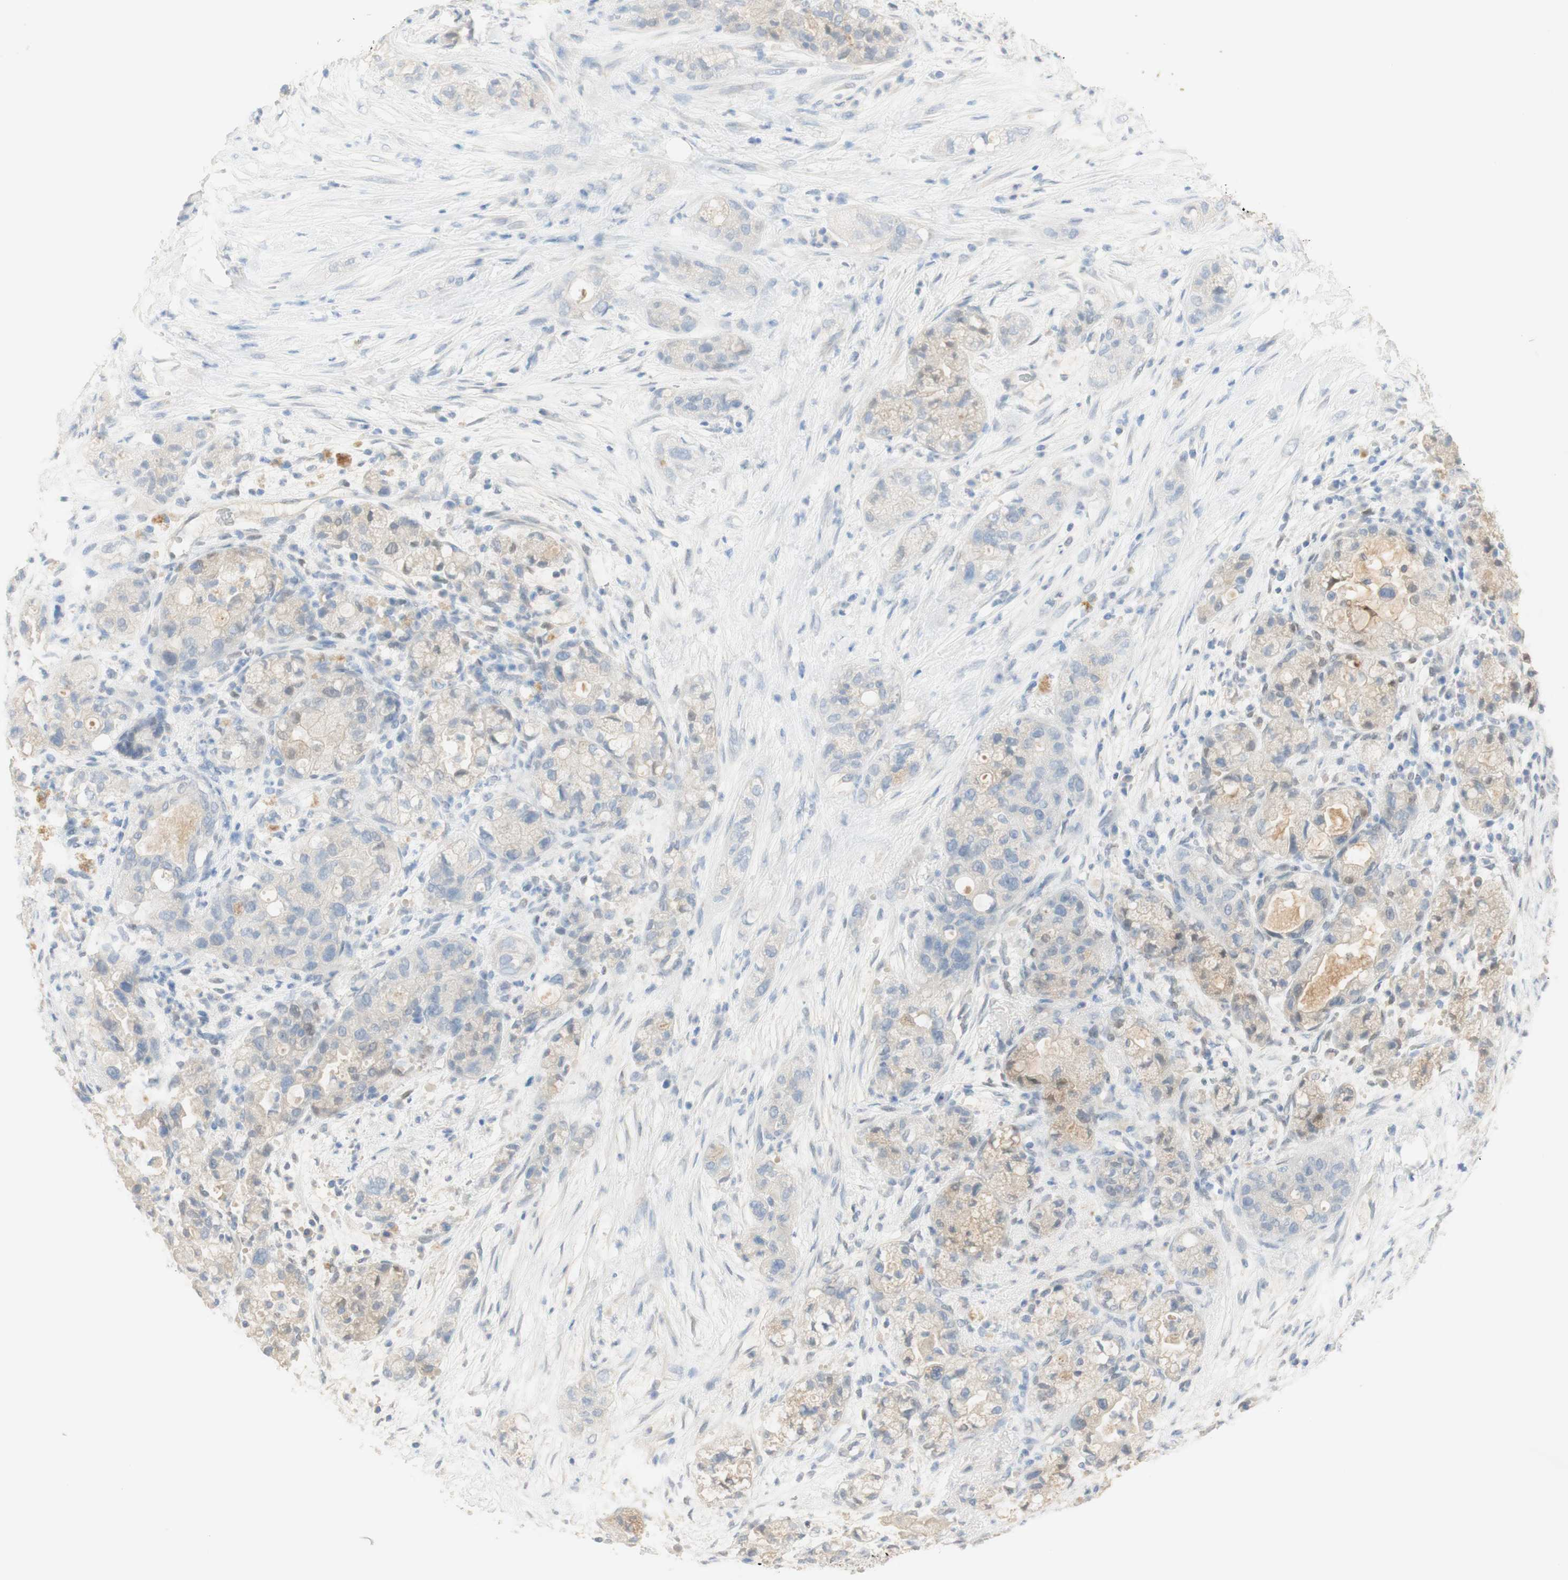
{"staining": {"intensity": "negative", "quantity": "none", "location": "none"}, "tissue": "pancreatic cancer", "cell_type": "Tumor cells", "image_type": "cancer", "snomed": [{"axis": "morphology", "description": "Adenocarcinoma, NOS"}, {"axis": "topography", "description": "Pancreas"}], "caption": "The immunohistochemistry photomicrograph has no significant staining in tumor cells of adenocarcinoma (pancreatic) tissue.", "gene": "SELENBP1", "patient": {"sex": "female", "age": 78}}